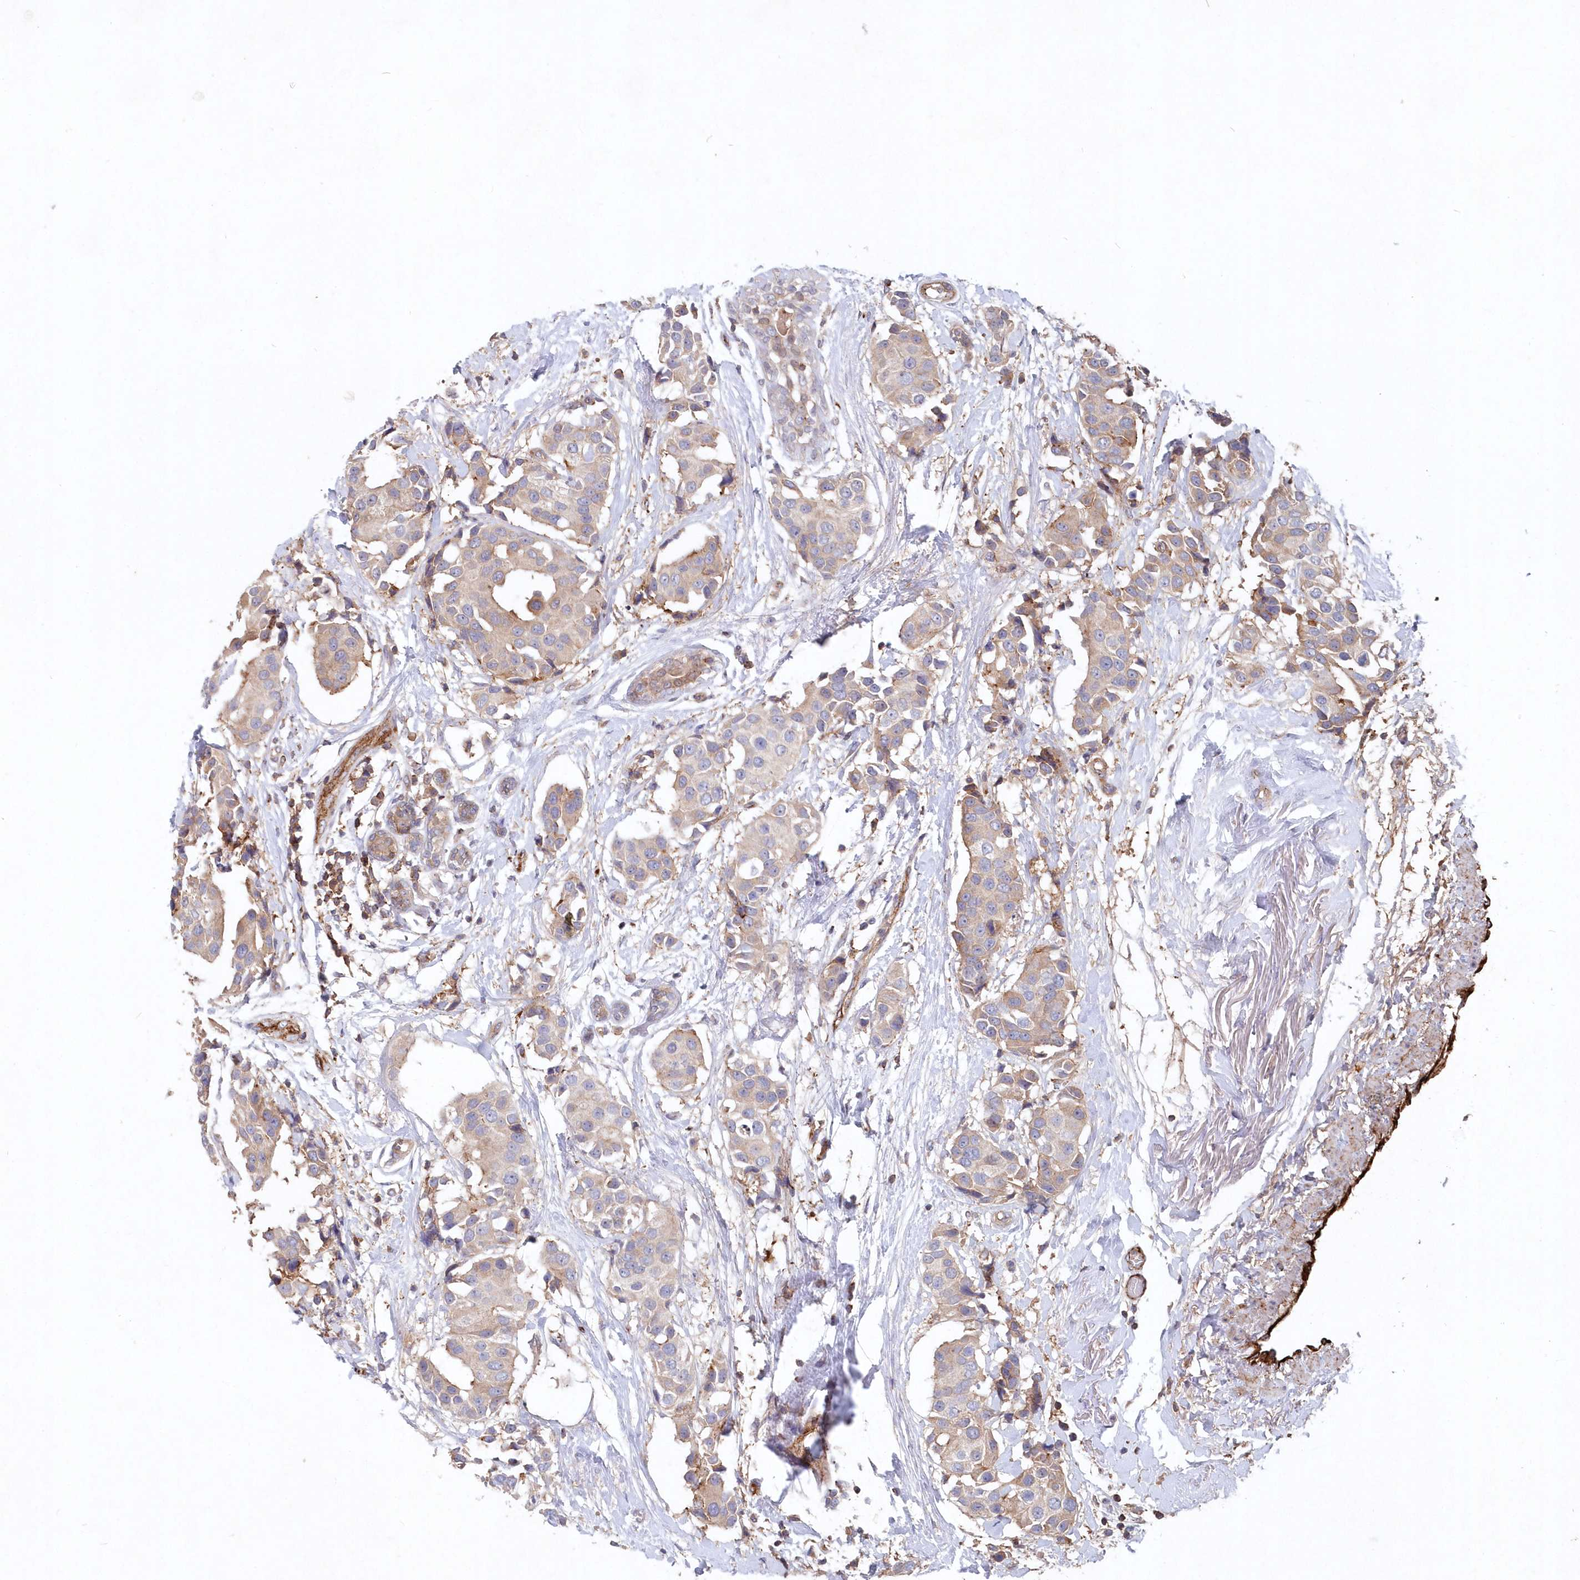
{"staining": {"intensity": "weak", "quantity": ">75%", "location": "cytoplasmic/membranous"}, "tissue": "breast cancer", "cell_type": "Tumor cells", "image_type": "cancer", "snomed": [{"axis": "morphology", "description": "Normal tissue, NOS"}, {"axis": "morphology", "description": "Duct carcinoma"}, {"axis": "topography", "description": "Breast"}], "caption": "The histopathology image displays staining of invasive ductal carcinoma (breast), revealing weak cytoplasmic/membranous protein staining (brown color) within tumor cells.", "gene": "ABHD14B", "patient": {"sex": "female", "age": 39}}